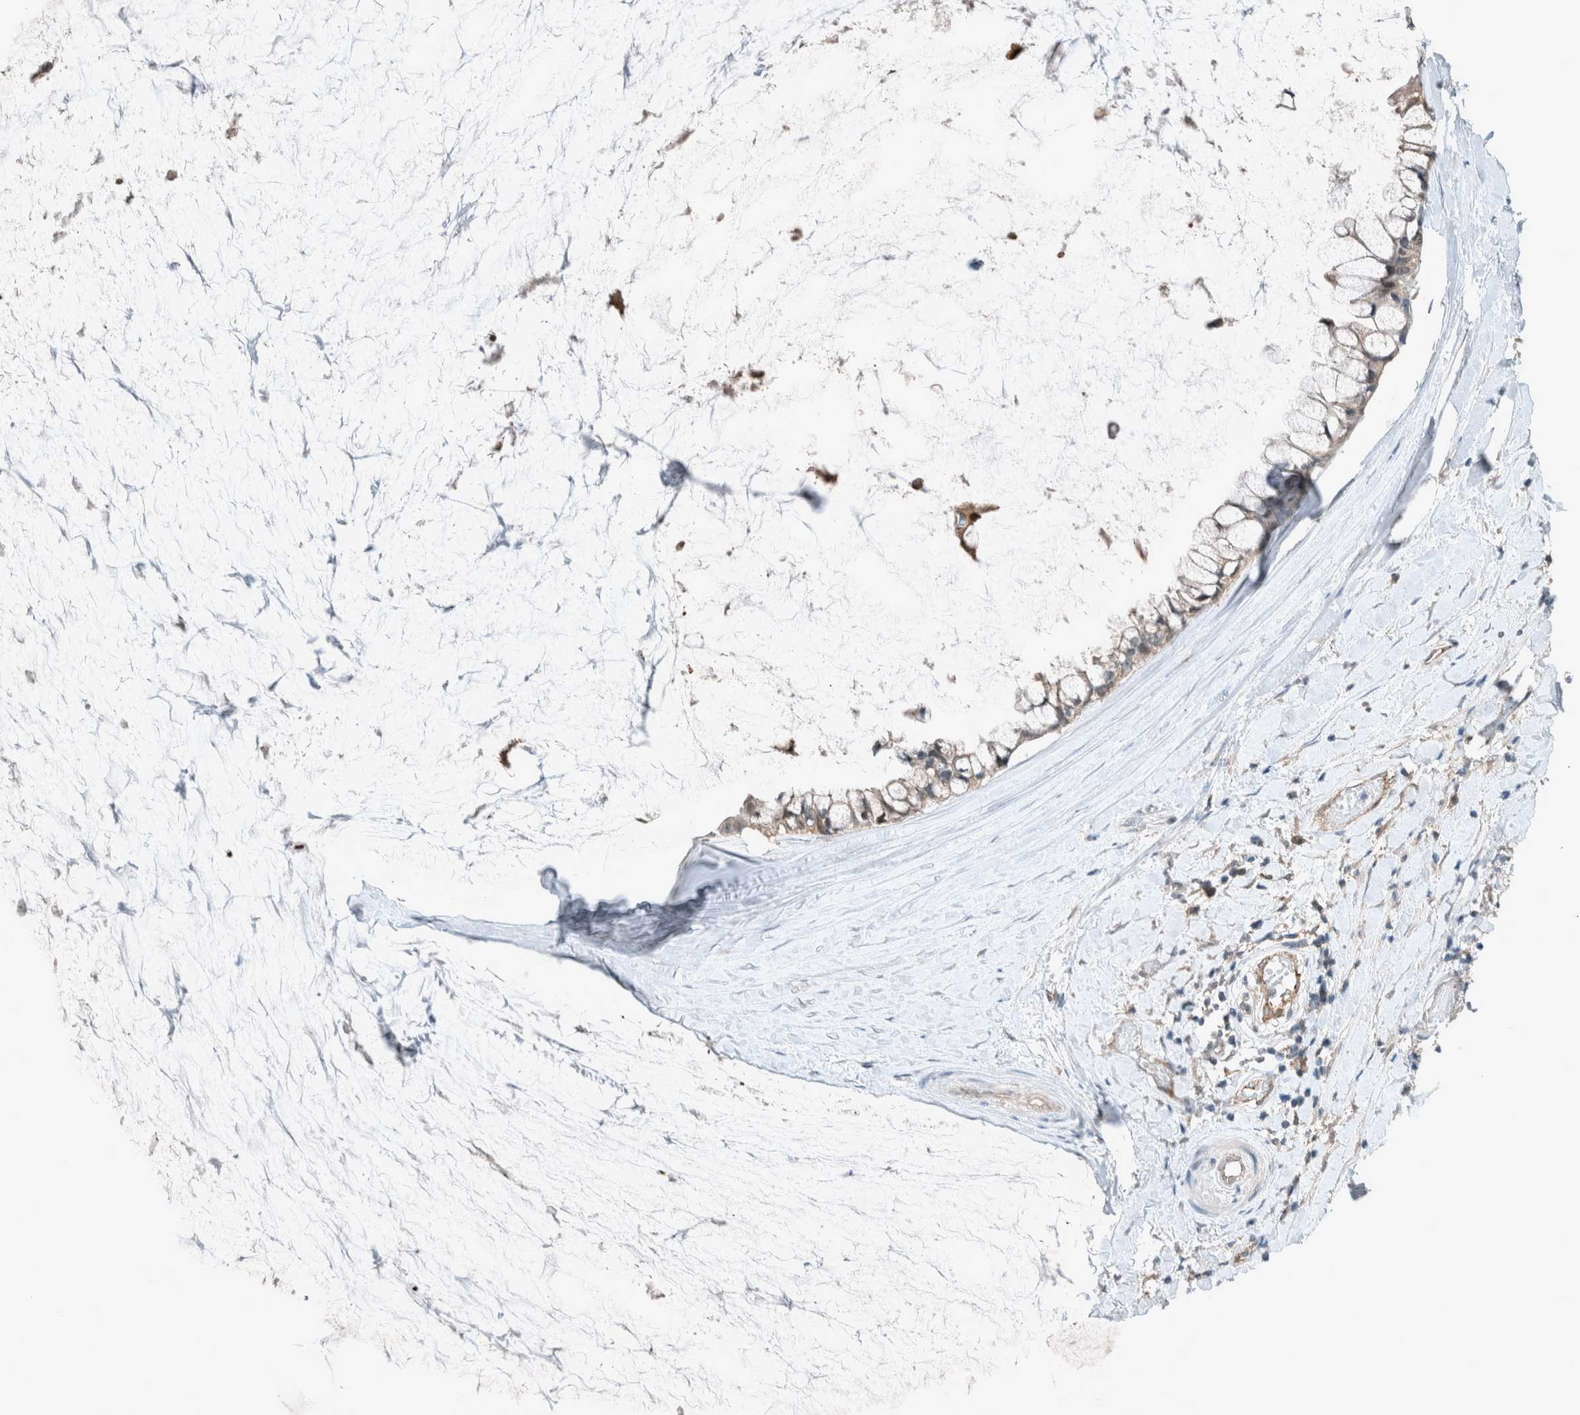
{"staining": {"intensity": "weak", "quantity": "25%-75%", "location": "cytoplasmic/membranous"}, "tissue": "ovarian cancer", "cell_type": "Tumor cells", "image_type": "cancer", "snomed": [{"axis": "morphology", "description": "Cystadenocarcinoma, mucinous, NOS"}, {"axis": "topography", "description": "Ovary"}], "caption": "Immunohistochemistry (IHC) (DAB) staining of human ovarian cancer demonstrates weak cytoplasmic/membranous protein positivity in about 25%-75% of tumor cells.", "gene": "RALGDS", "patient": {"sex": "female", "age": 39}}